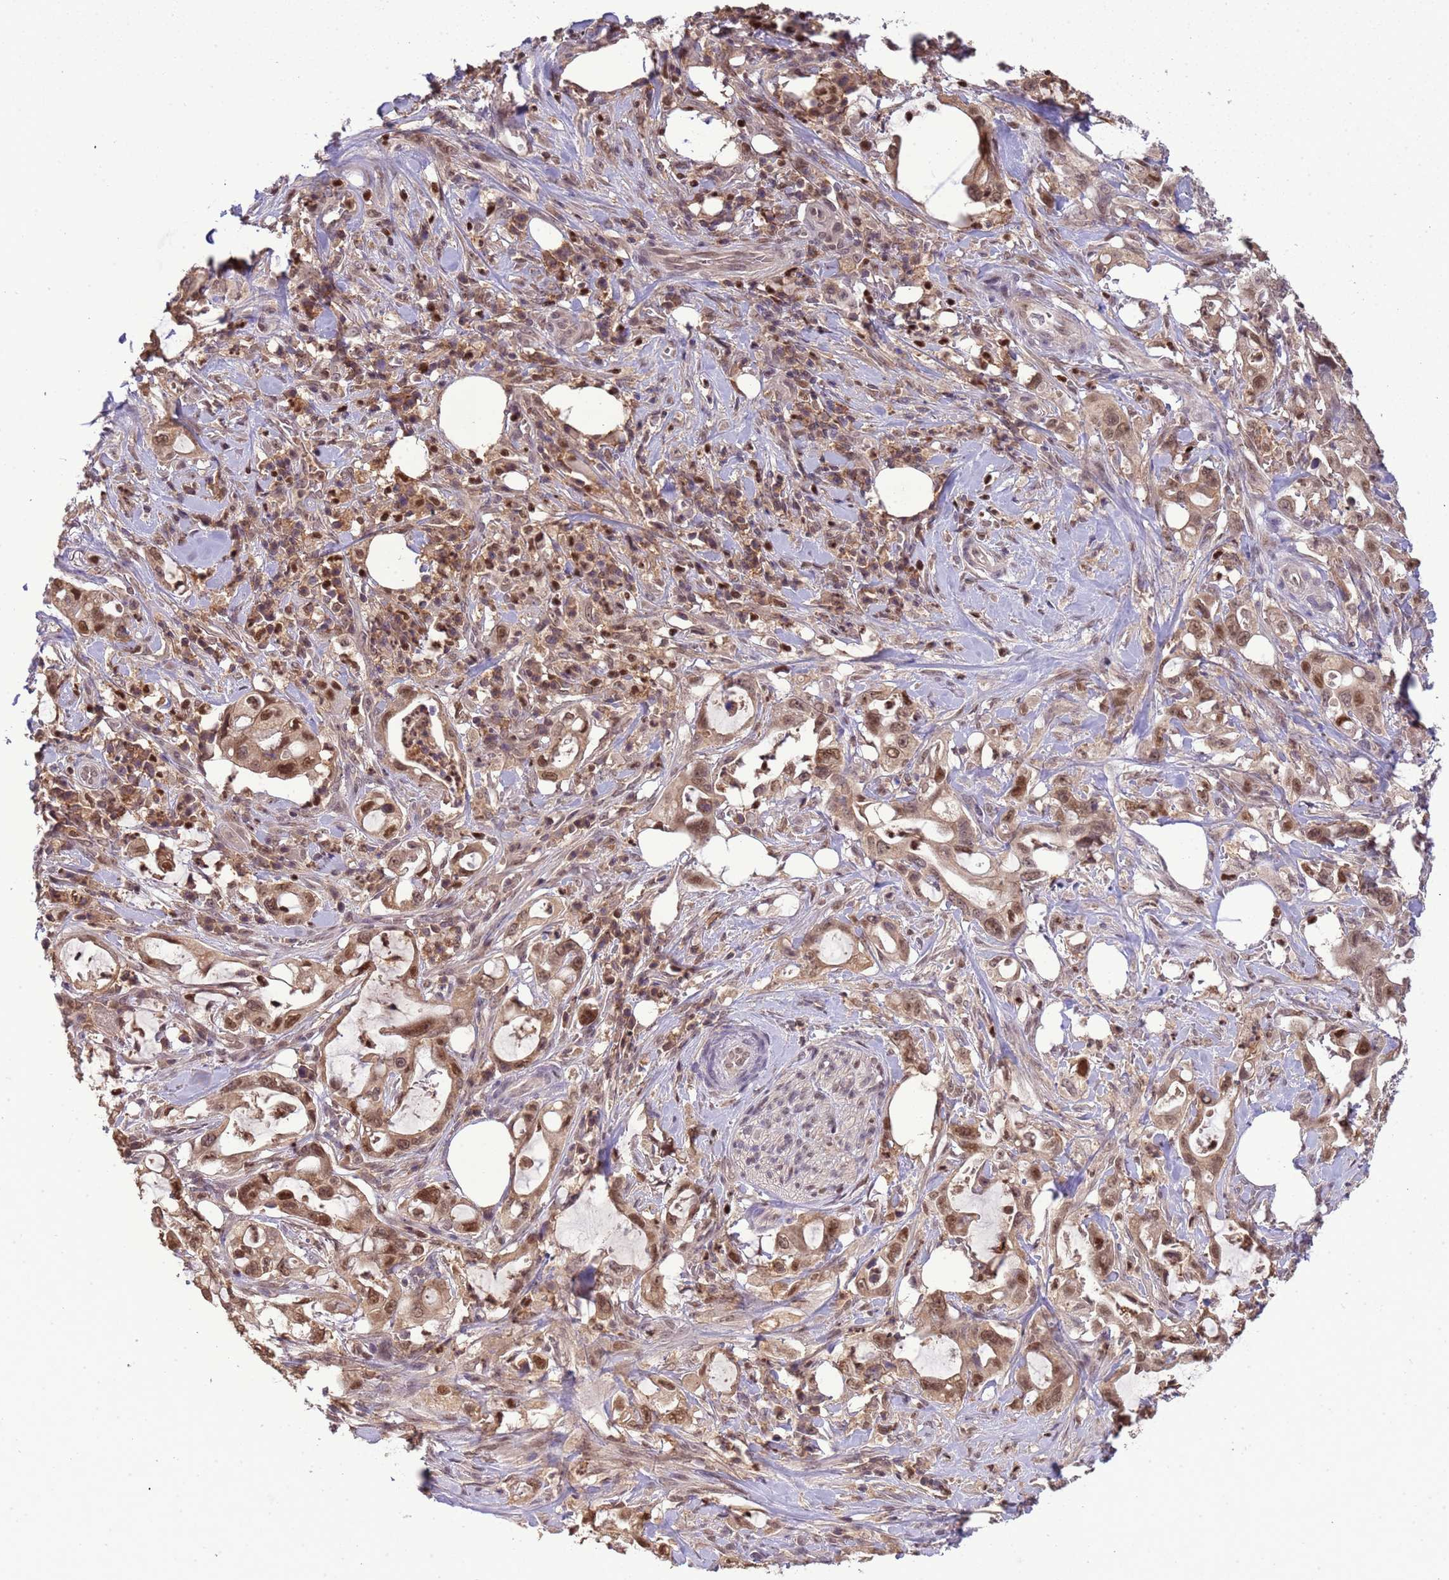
{"staining": {"intensity": "moderate", "quantity": ">75%", "location": "nuclear"}, "tissue": "pancreatic cancer", "cell_type": "Tumor cells", "image_type": "cancer", "snomed": [{"axis": "morphology", "description": "Adenocarcinoma, NOS"}, {"axis": "topography", "description": "Pancreas"}], "caption": "Pancreatic adenocarcinoma stained for a protein (brown) shows moderate nuclear positive staining in approximately >75% of tumor cells.", "gene": "CD53", "patient": {"sex": "female", "age": 61}}